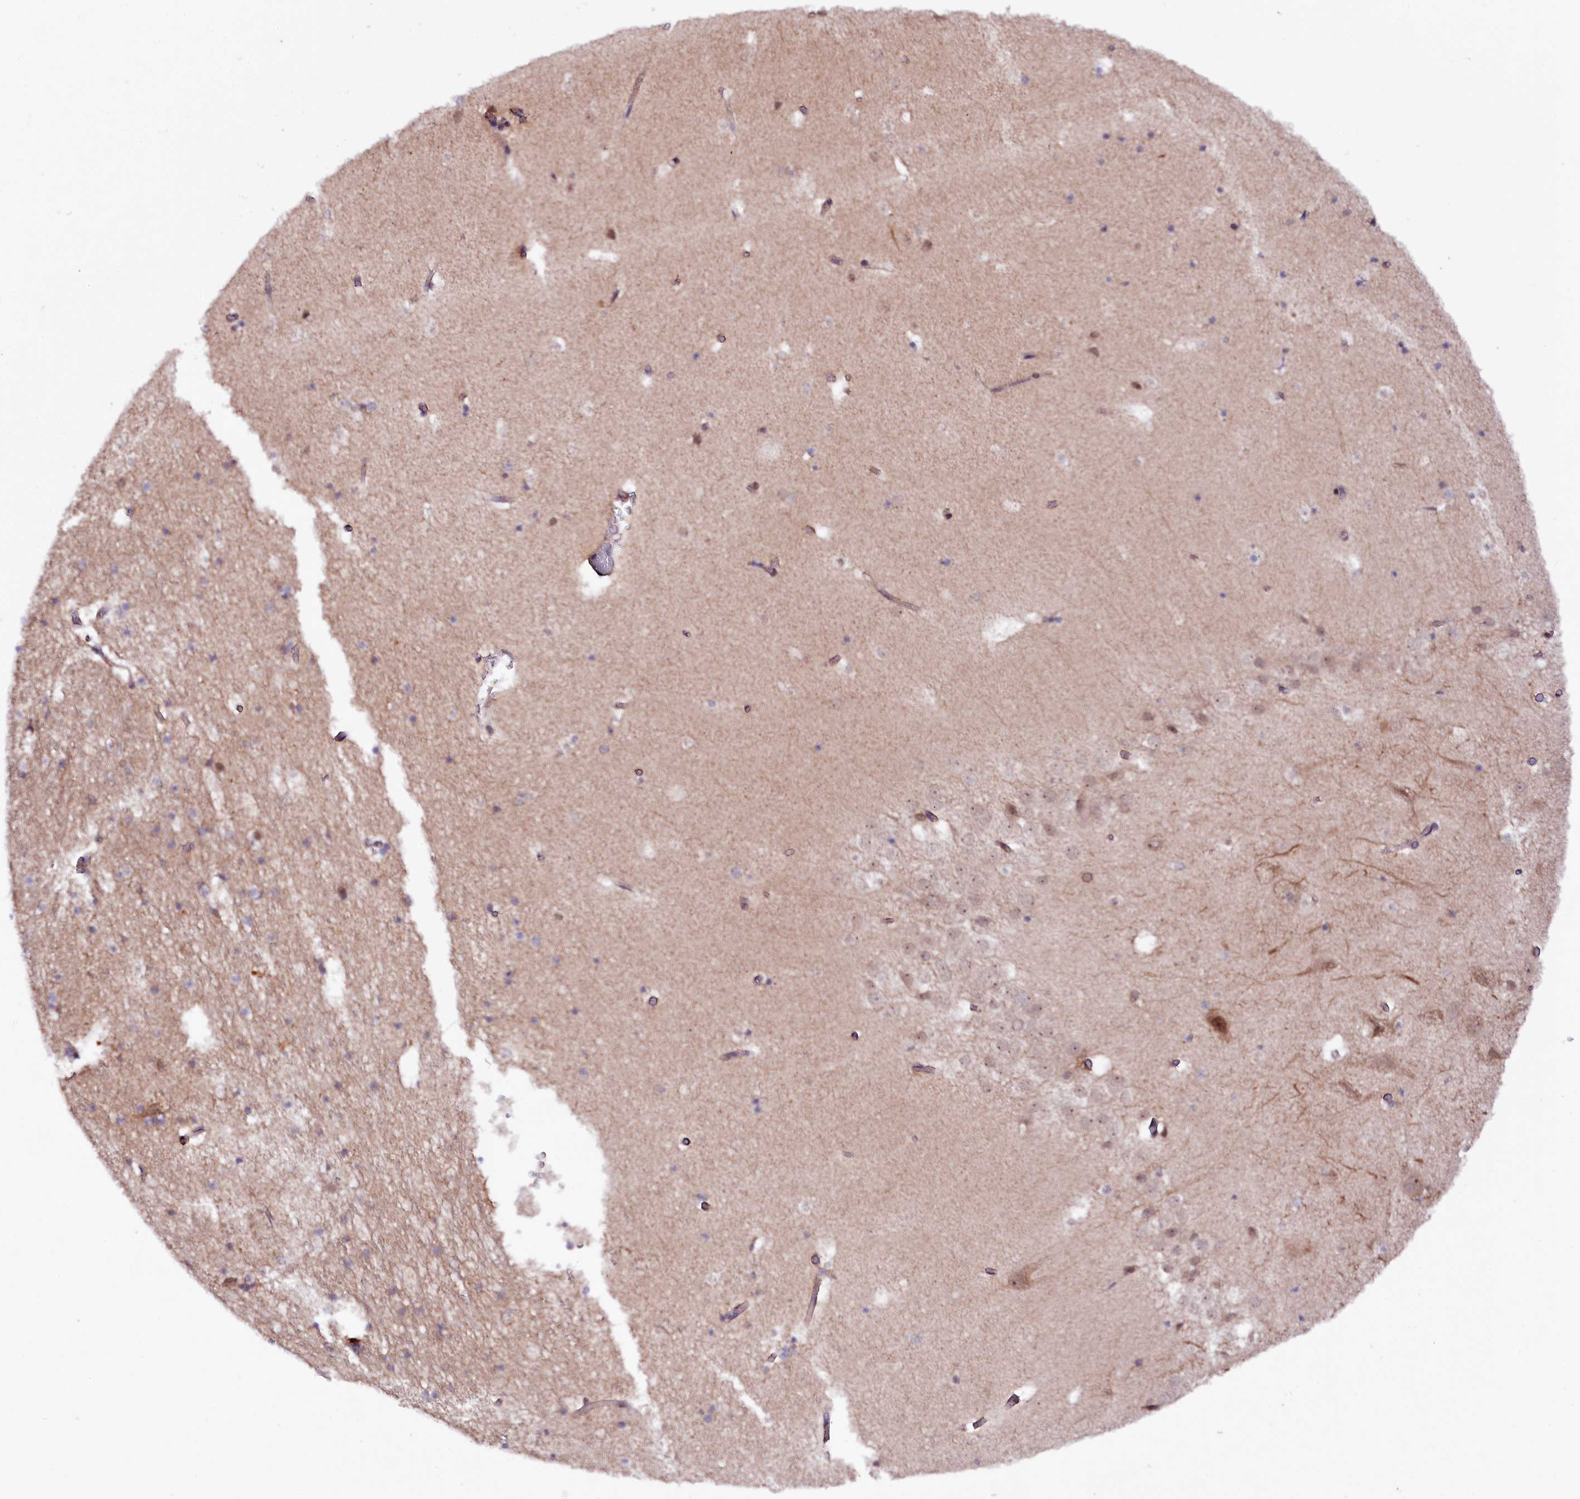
{"staining": {"intensity": "weak", "quantity": "<25%", "location": "cytoplasmic/membranous"}, "tissue": "hippocampus", "cell_type": "Glial cells", "image_type": "normal", "snomed": [{"axis": "morphology", "description": "Normal tissue, NOS"}, {"axis": "topography", "description": "Hippocampus"}], "caption": "Immunohistochemical staining of benign human hippocampus reveals no significant positivity in glial cells.", "gene": "PHLDB1", "patient": {"sex": "female", "age": 52}}